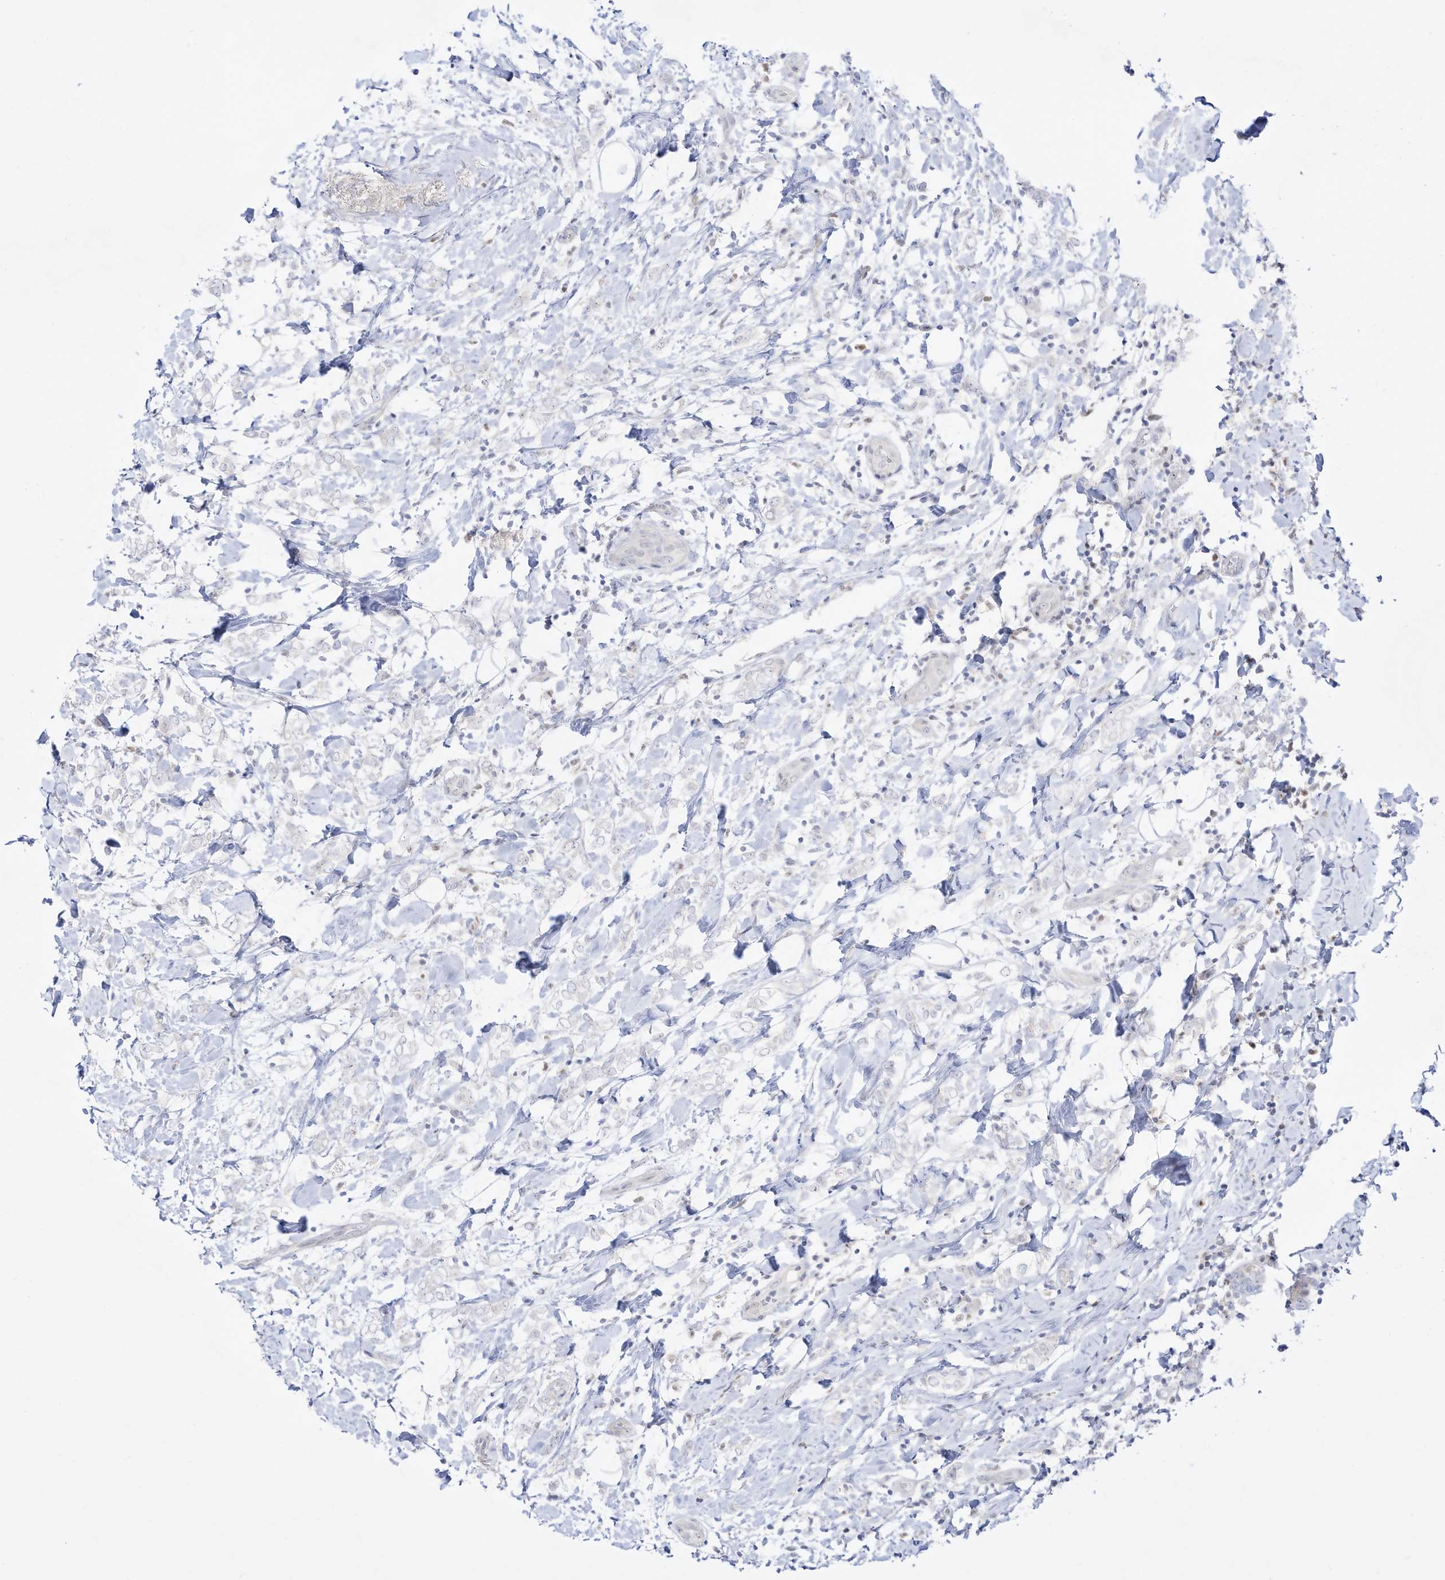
{"staining": {"intensity": "negative", "quantity": "none", "location": "none"}, "tissue": "breast cancer", "cell_type": "Tumor cells", "image_type": "cancer", "snomed": [{"axis": "morphology", "description": "Normal tissue, NOS"}, {"axis": "morphology", "description": "Lobular carcinoma"}, {"axis": "topography", "description": "Breast"}], "caption": "An immunohistochemistry (IHC) photomicrograph of breast cancer is shown. There is no staining in tumor cells of breast cancer.", "gene": "DMKN", "patient": {"sex": "female", "age": 47}}